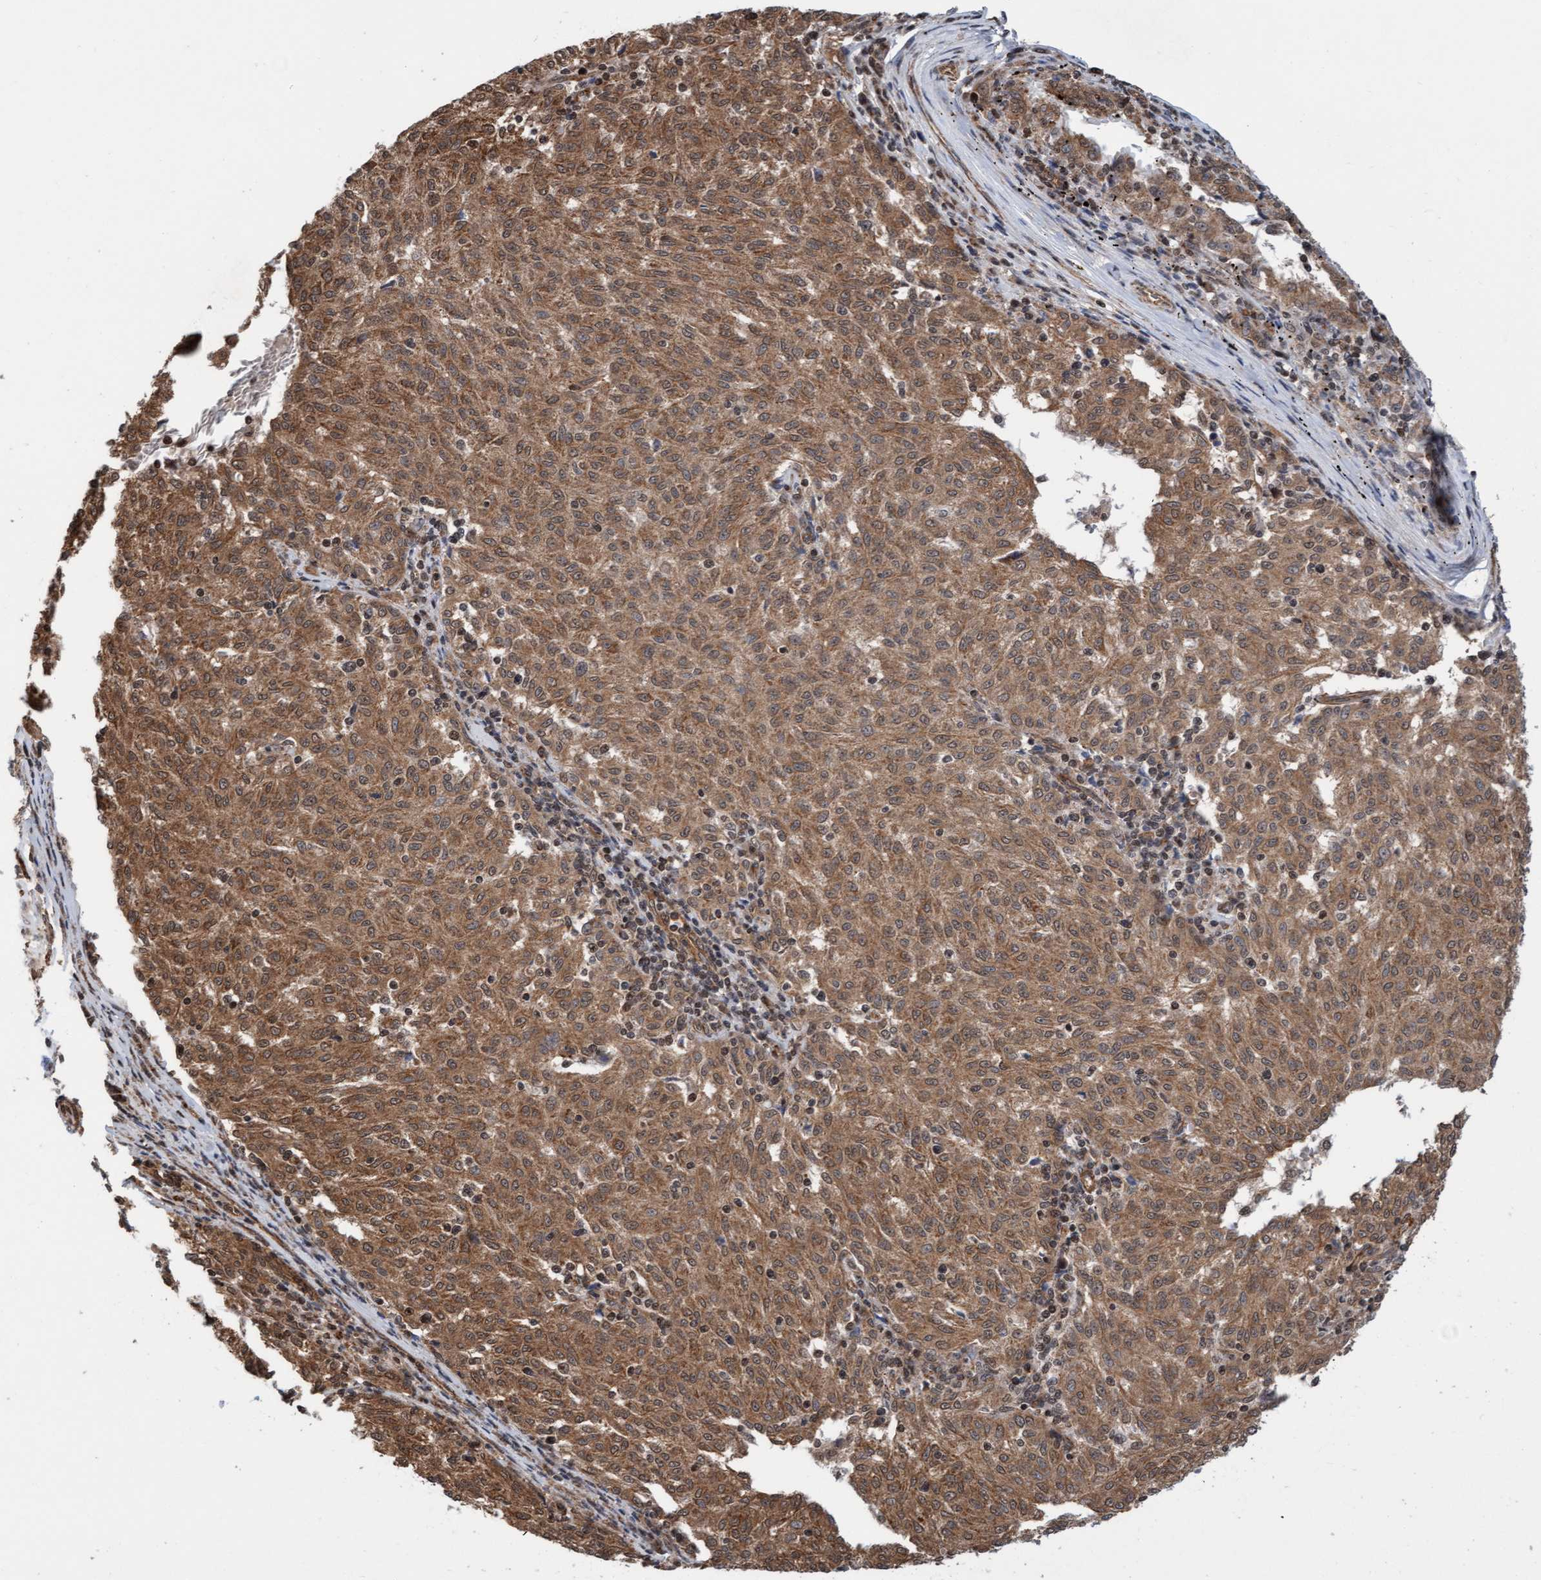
{"staining": {"intensity": "moderate", "quantity": ">75%", "location": "cytoplasmic/membranous"}, "tissue": "melanoma", "cell_type": "Tumor cells", "image_type": "cancer", "snomed": [{"axis": "morphology", "description": "Malignant melanoma, NOS"}, {"axis": "topography", "description": "Skin"}], "caption": "Tumor cells show moderate cytoplasmic/membranous staining in about >75% of cells in melanoma.", "gene": "STXBP4", "patient": {"sex": "female", "age": 72}}